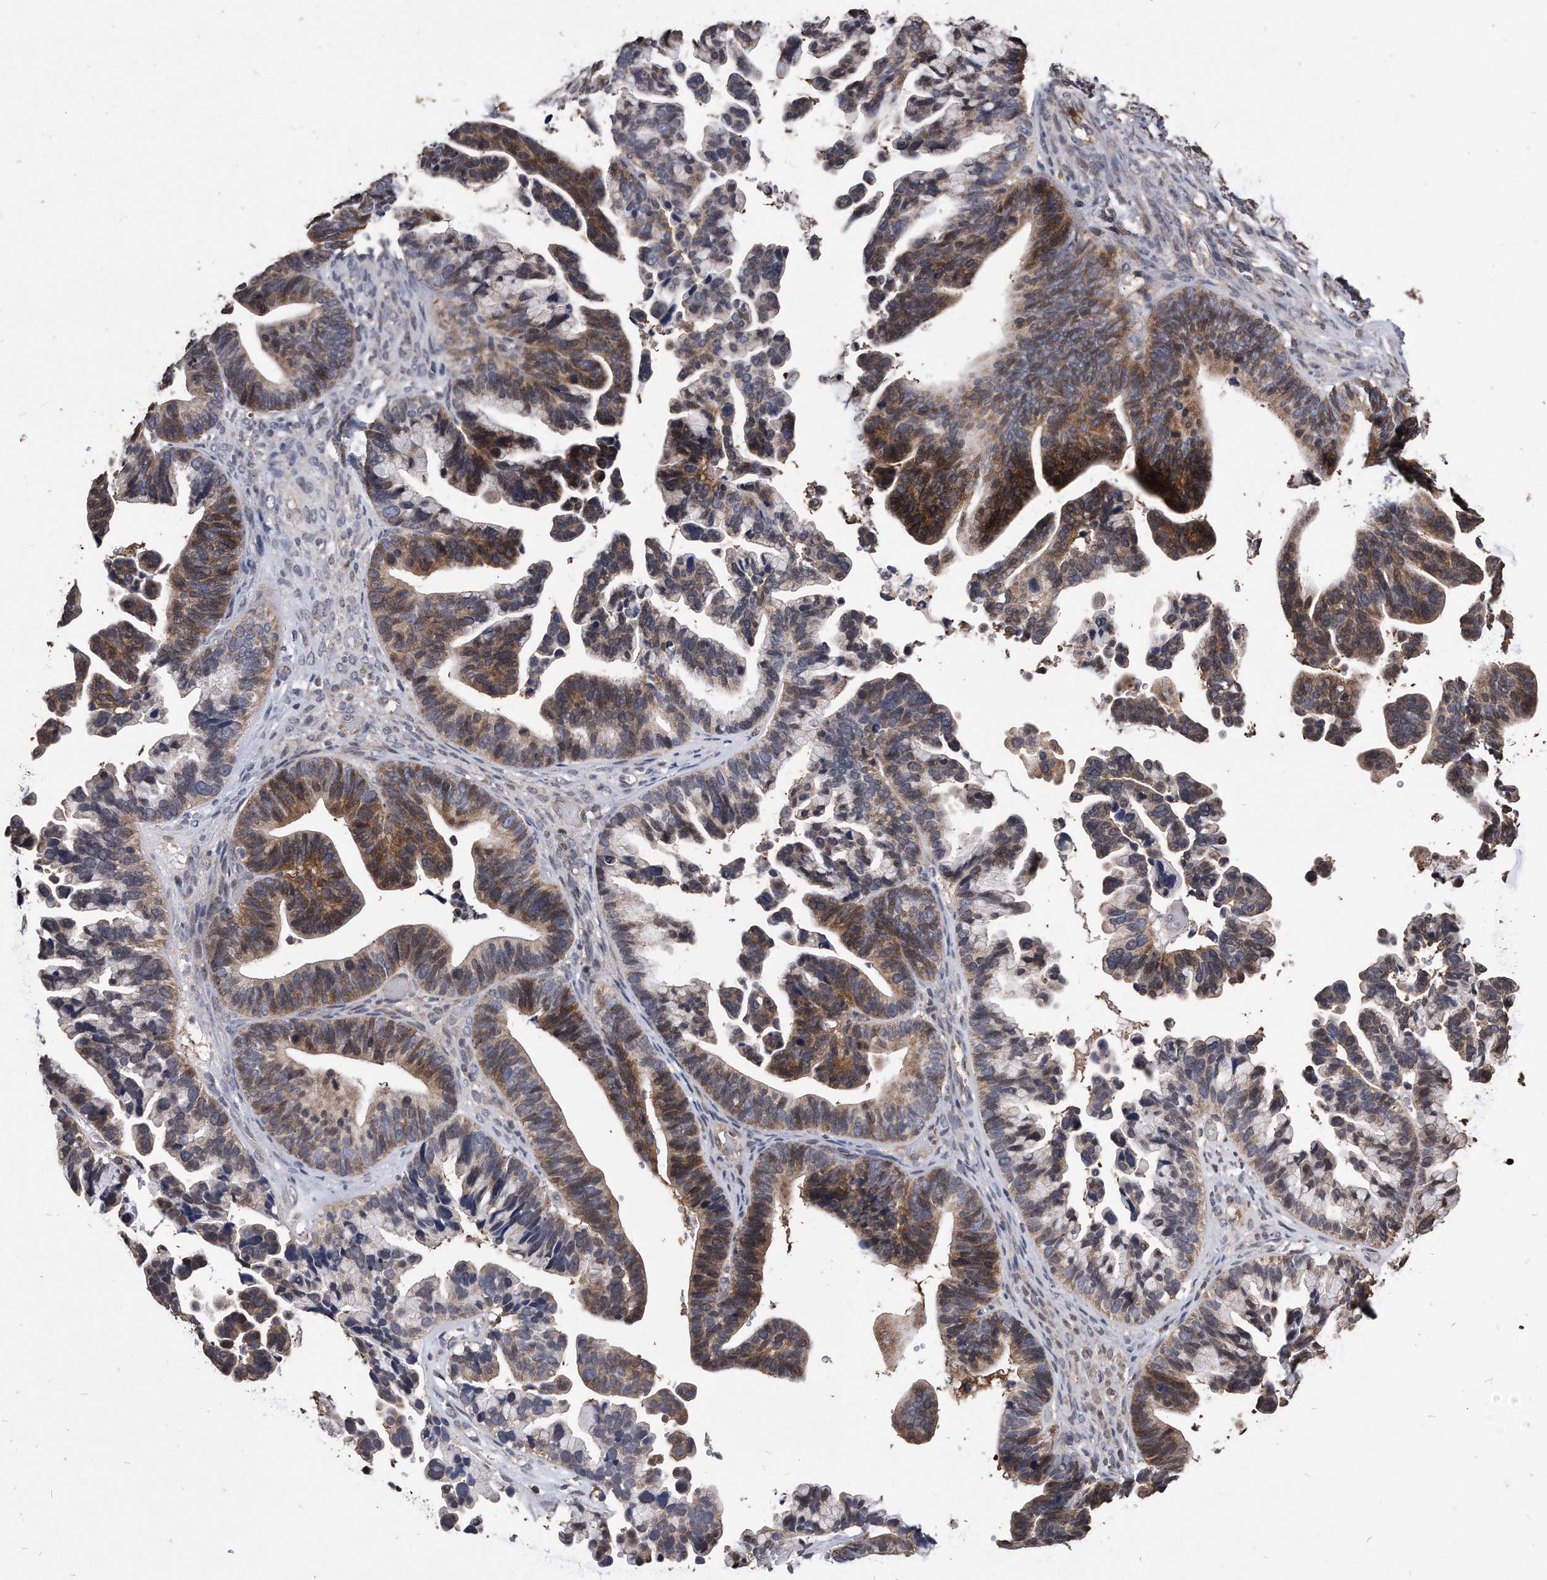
{"staining": {"intensity": "strong", "quantity": "25%-75%", "location": "cytoplasmic/membranous"}, "tissue": "ovarian cancer", "cell_type": "Tumor cells", "image_type": "cancer", "snomed": [{"axis": "morphology", "description": "Cystadenocarcinoma, serous, NOS"}, {"axis": "topography", "description": "Ovary"}], "caption": "An IHC histopathology image of tumor tissue is shown. Protein staining in brown labels strong cytoplasmic/membranous positivity in ovarian cancer within tumor cells.", "gene": "IL20RA", "patient": {"sex": "female", "age": 56}}